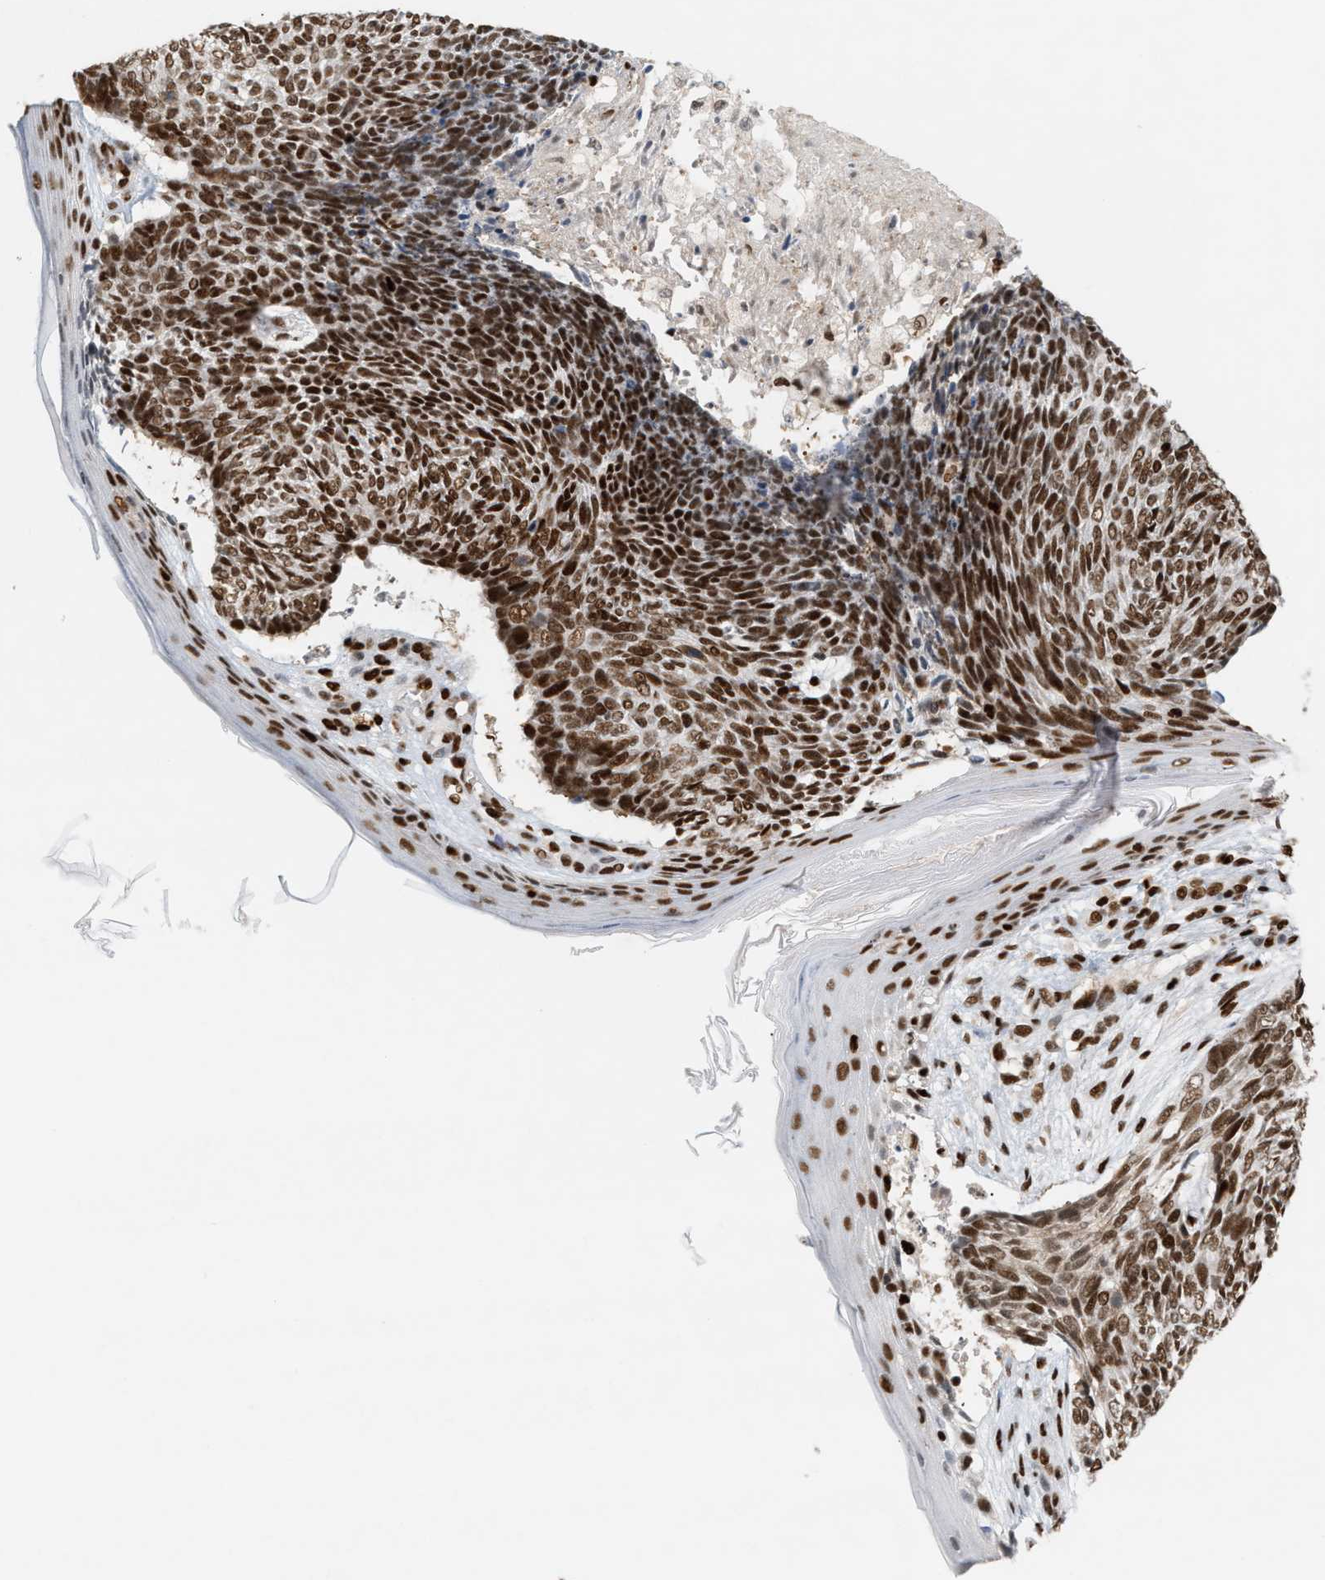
{"staining": {"intensity": "strong", "quantity": ">75%", "location": "nuclear"}, "tissue": "skin cancer", "cell_type": "Tumor cells", "image_type": "cancer", "snomed": [{"axis": "morphology", "description": "Basal cell carcinoma"}, {"axis": "topography", "description": "Skin"}], "caption": "Human skin cancer (basal cell carcinoma) stained with a brown dye reveals strong nuclear positive expression in approximately >75% of tumor cells.", "gene": "RNASEK-C17orf49", "patient": {"sex": "female", "age": 84}}